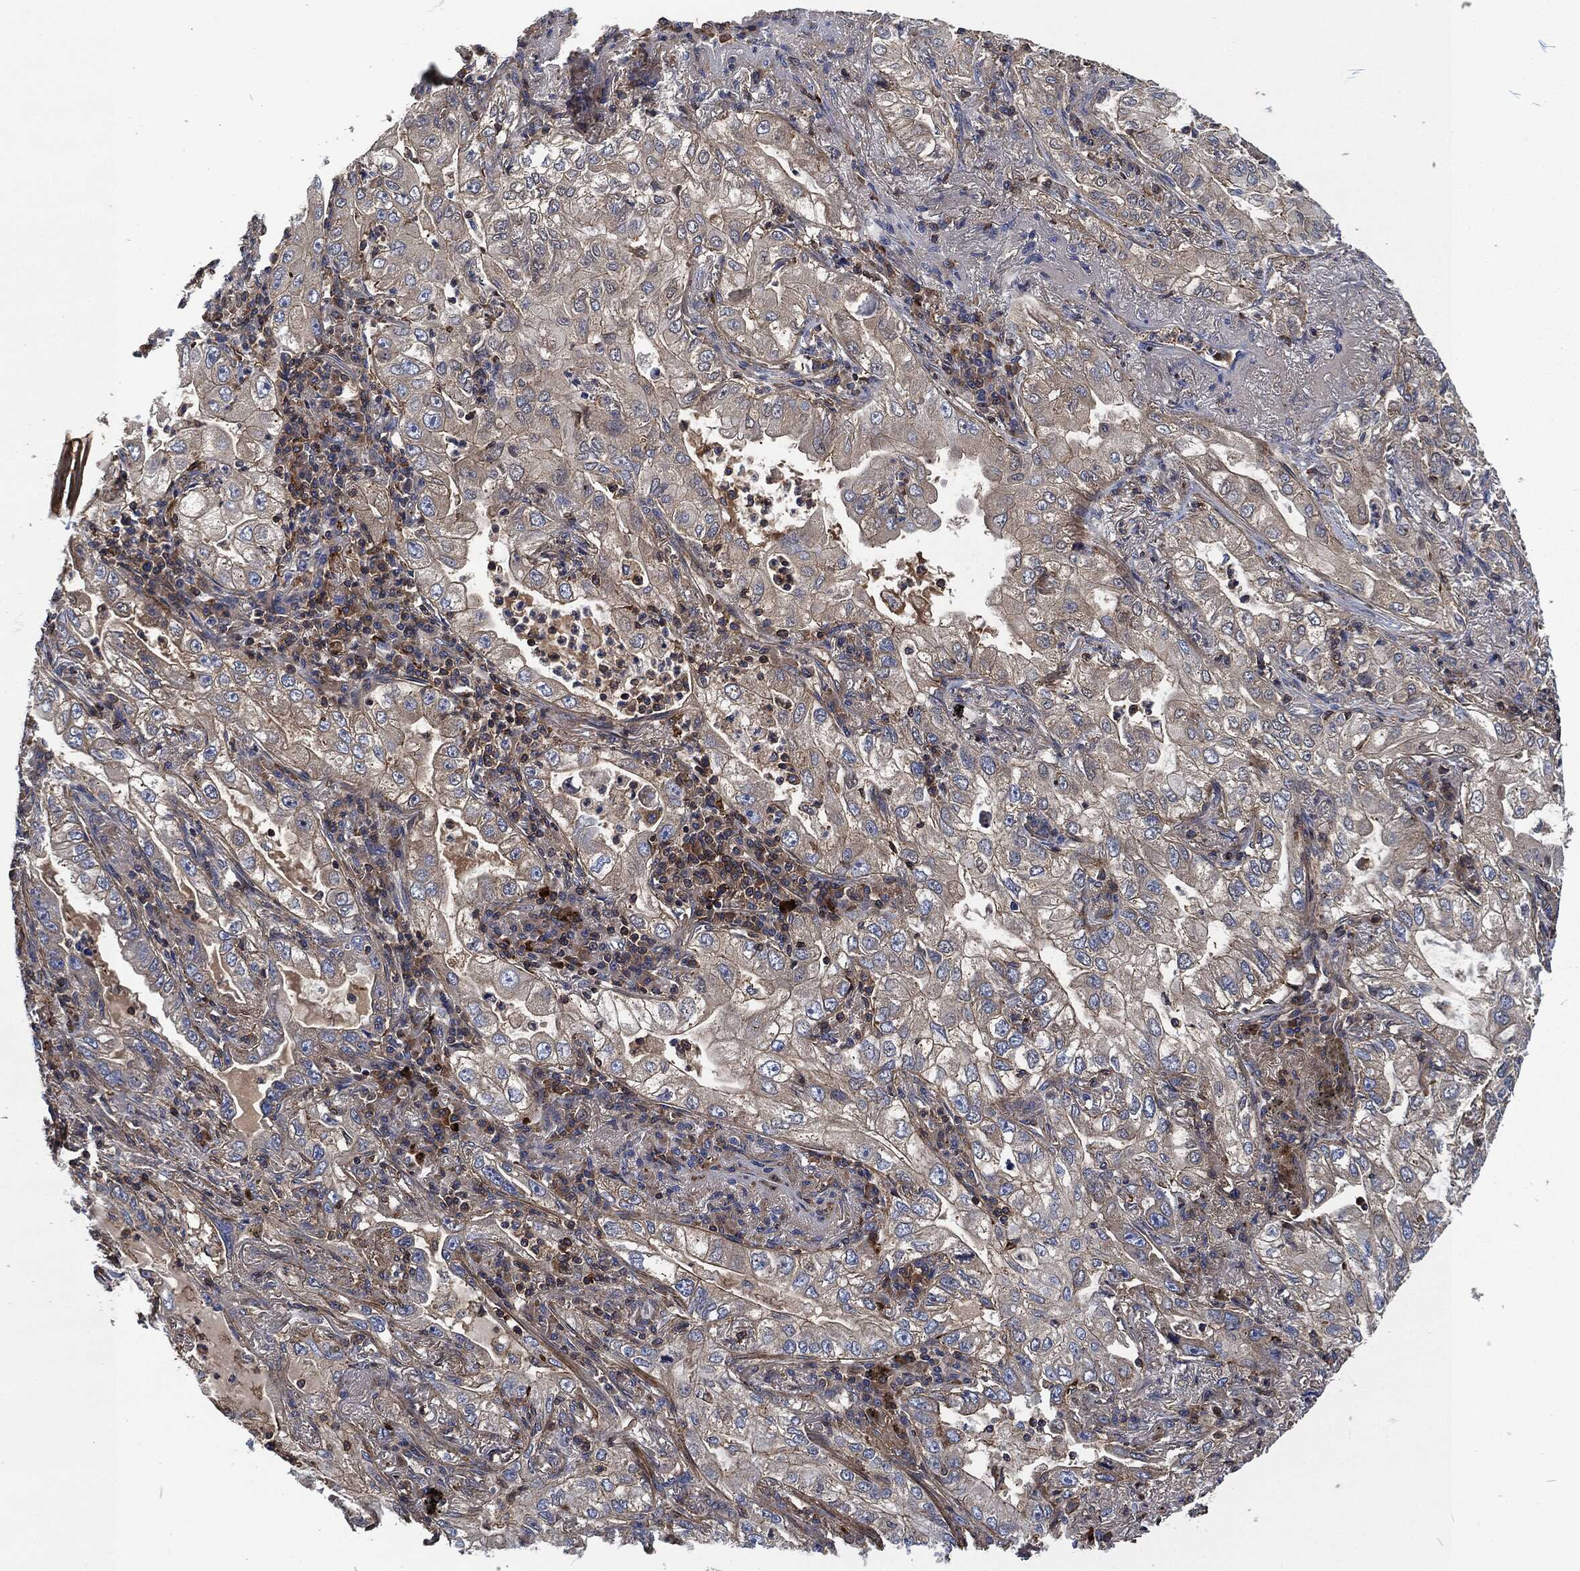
{"staining": {"intensity": "moderate", "quantity": "<25%", "location": "cytoplasmic/membranous"}, "tissue": "lung cancer", "cell_type": "Tumor cells", "image_type": "cancer", "snomed": [{"axis": "morphology", "description": "Adenocarcinoma, NOS"}, {"axis": "topography", "description": "Lung"}], "caption": "Brown immunohistochemical staining in adenocarcinoma (lung) demonstrates moderate cytoplasmic/membranous expression in approximately <25% of tumor cells.", "gene": "LGALS9", "patient": {"sex": "female", "age": 73}}